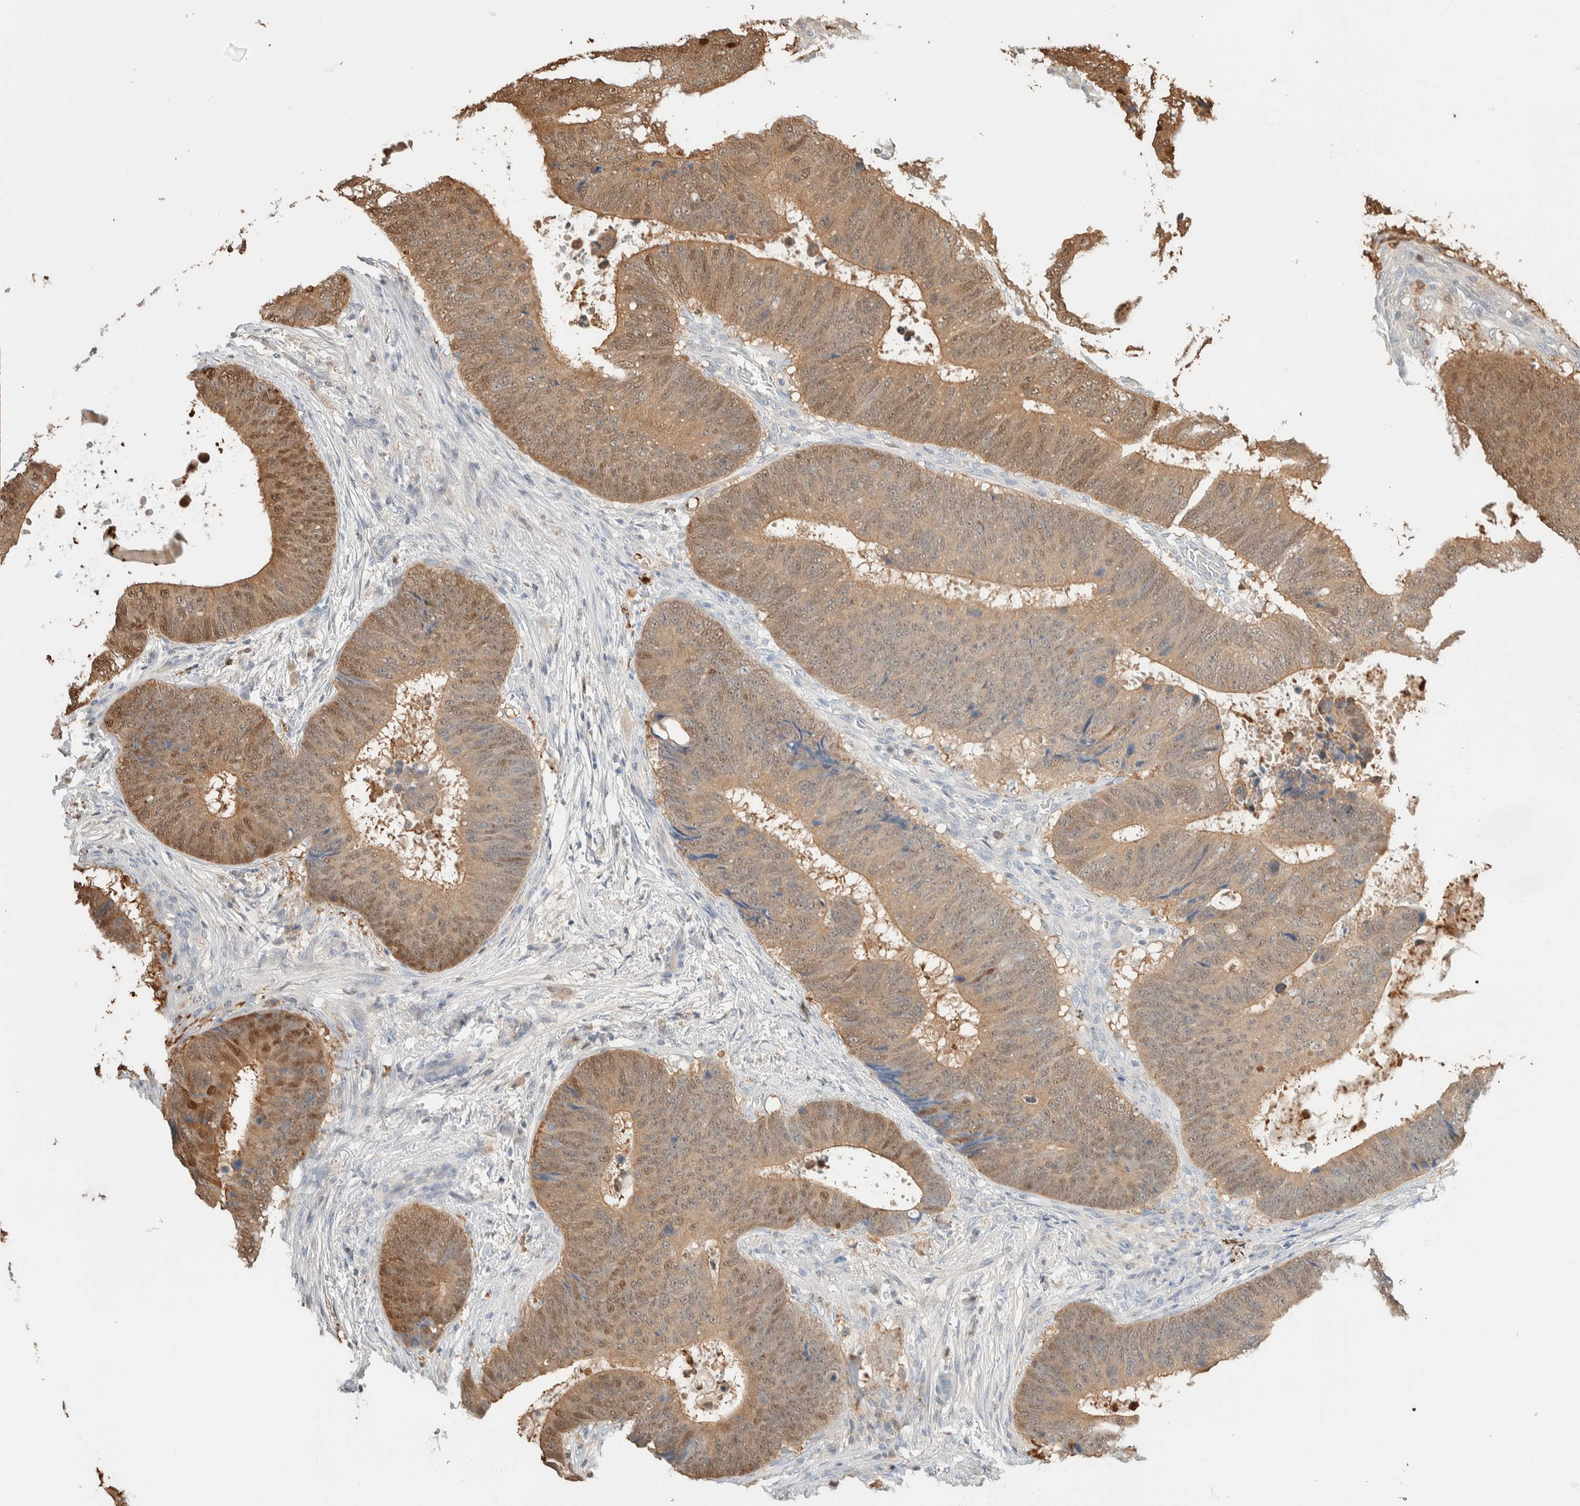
{"staining": {"intensity": "moderate", "quantity": "25%-75%", "location": "cytoplasmic/membranous,nuclear"}, "tissue": "colorectal cancer", "cell_type": "Tumor cells", "image_type": "cancer", "snomed": [{"axis": "morphology", "description": "Adenocarcinoma, NOS"}, {"axis": "topography", "description": "Colon"}], "caption": "This is a micrograph of immunohistochemistry staining of colorectal cancer, which shows moderate expression in the cytoplasmic/membranous and nuclear of tumor cells.", "gene": "SETD4", "patient": {"sex": "male", "age": 56}}